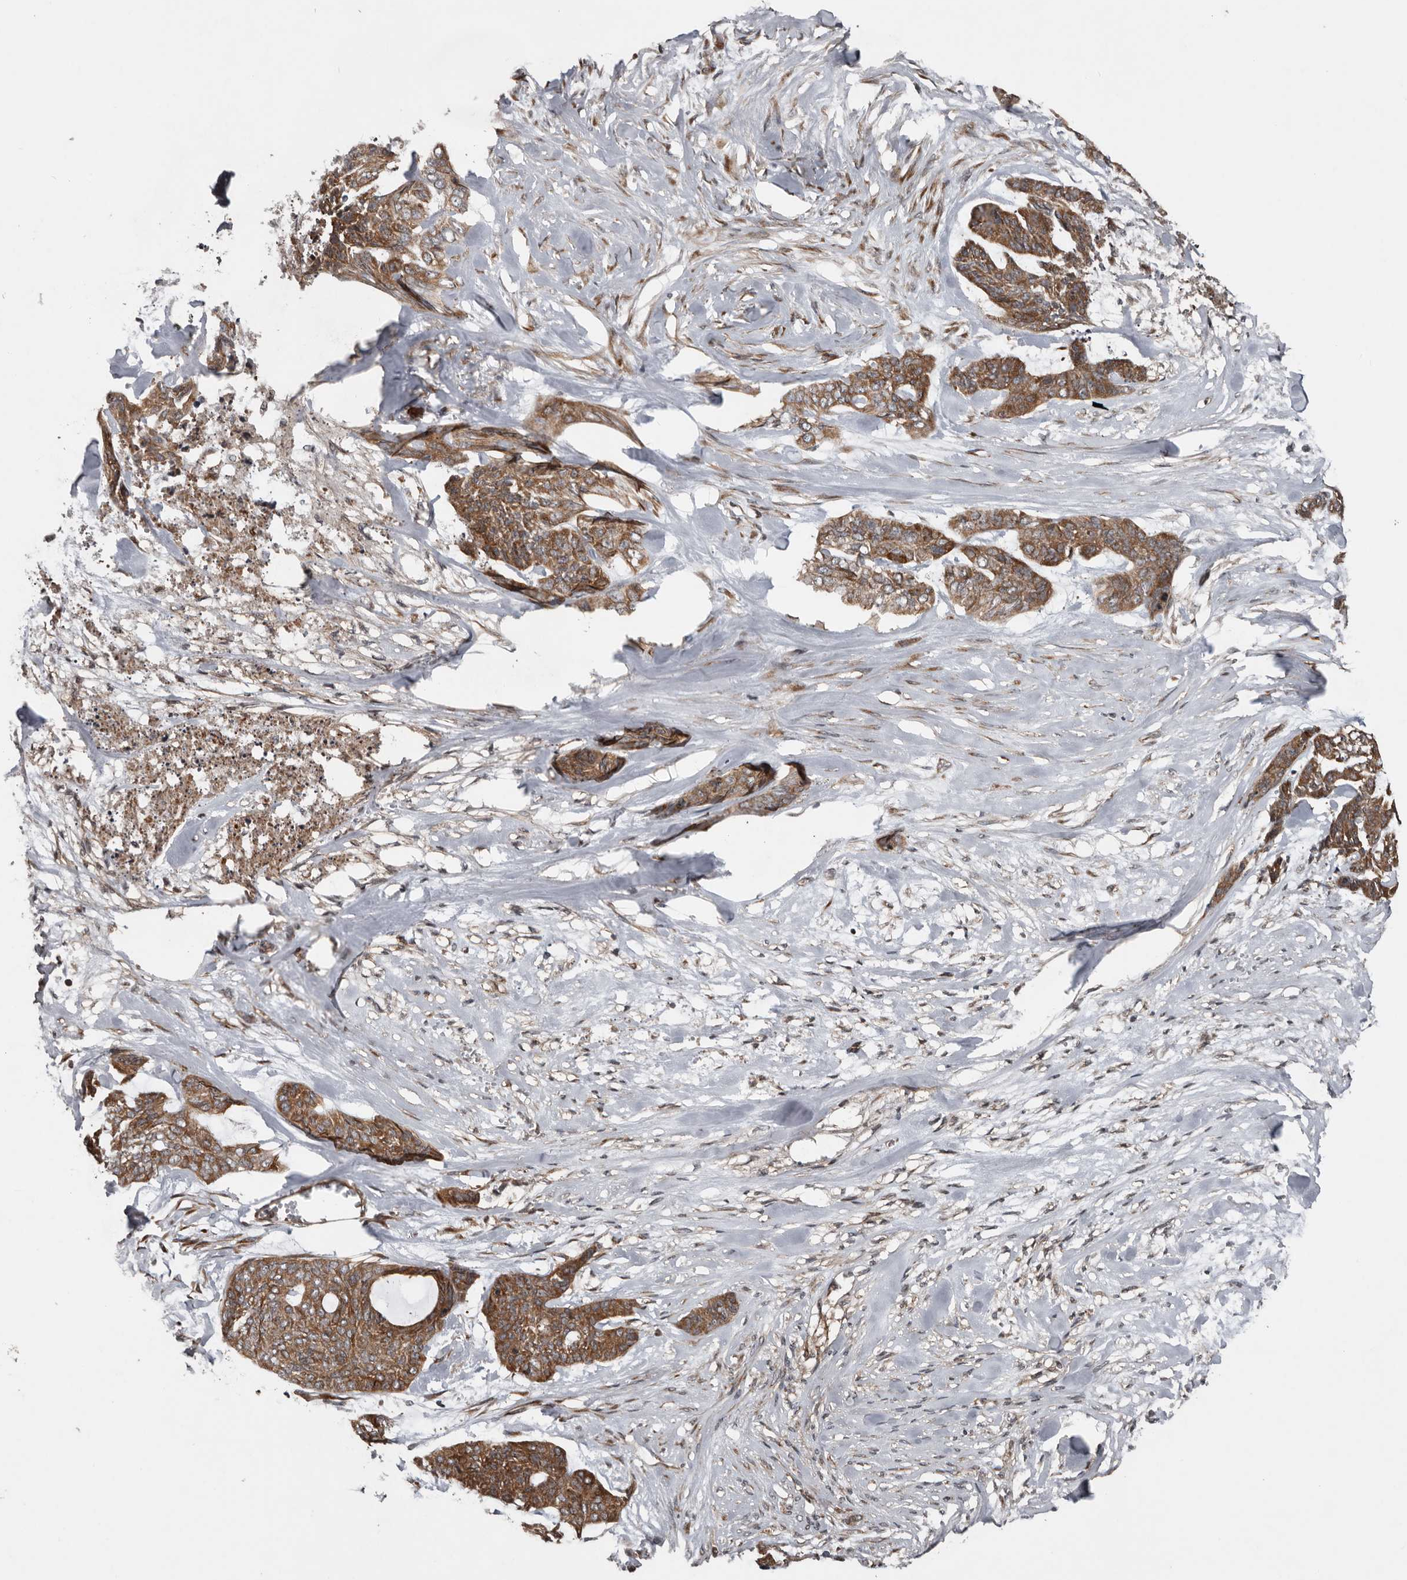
{"staining": {"intensity": "strong", "quantity": ">75%", "location": "cytoplasmic/membranous"}, "tissue": "skin cancer", "cell_type": "Tumor cells", "image_type": "cancer", "snomed": [{"axis": "morphology", "description": "Basal cell carcinoma"}, {"axis": "topography", "description": "Skin"}], "caption": "Immunohistochemical staining of human skin cancer (basal cell carcinoma) shows high levels of strong cytoplasmic/membranous protein positivity in about >75% of tumor cells. (DAB = brown stain, brightfield microscopy at high magnification).", "gene": "CCDC190", "patient": {"sex": "female", "age": 64}}